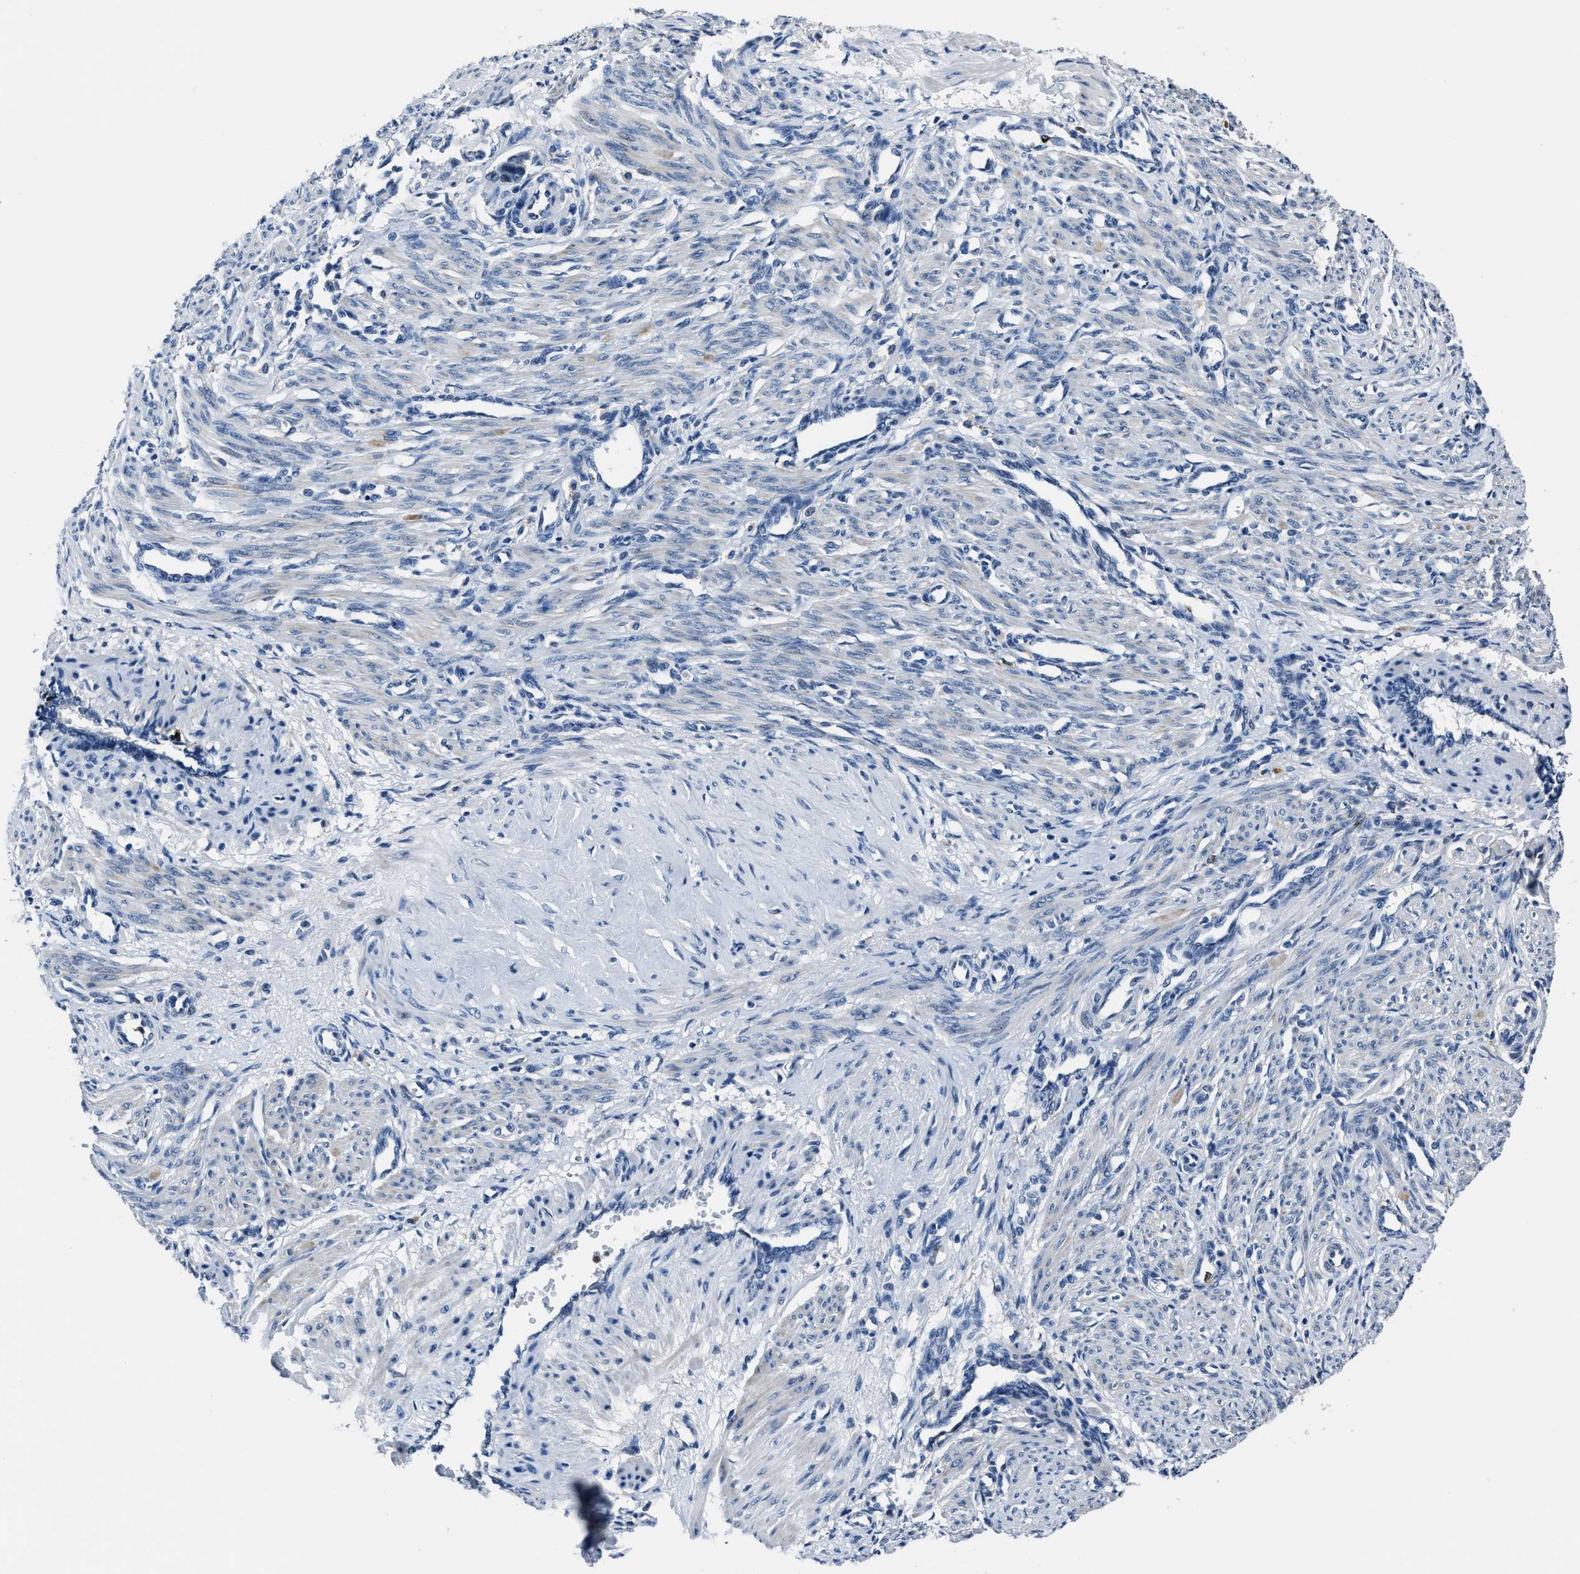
{"staining": {"intensity": "weak", "quantity": "25%-75%", "location": "cytoplasmic/membranous"}, "tissue": "smooth muscle", "cell_type": "Smooth muscle cells", "image_type": "normal", "snomed": [{"axis": "morphology", "description": "Normal tissue, NOS"}, {"axis": "topography", "description": "Endometrium"}], "caption": "Protein staining by immunohistochemistry (IHC) shows weak cytoplasmic/membranous positivity in approximately 25%-75% of smooth muscle cells in unremarkable smooth muscle. The protein of interest is stained brown, and the nuclei are stained in blue (DAB IHC with brightfield microscopy, high magnification).", "gene": "FGL2", "patient": {"sex": "female", "age": 33}}